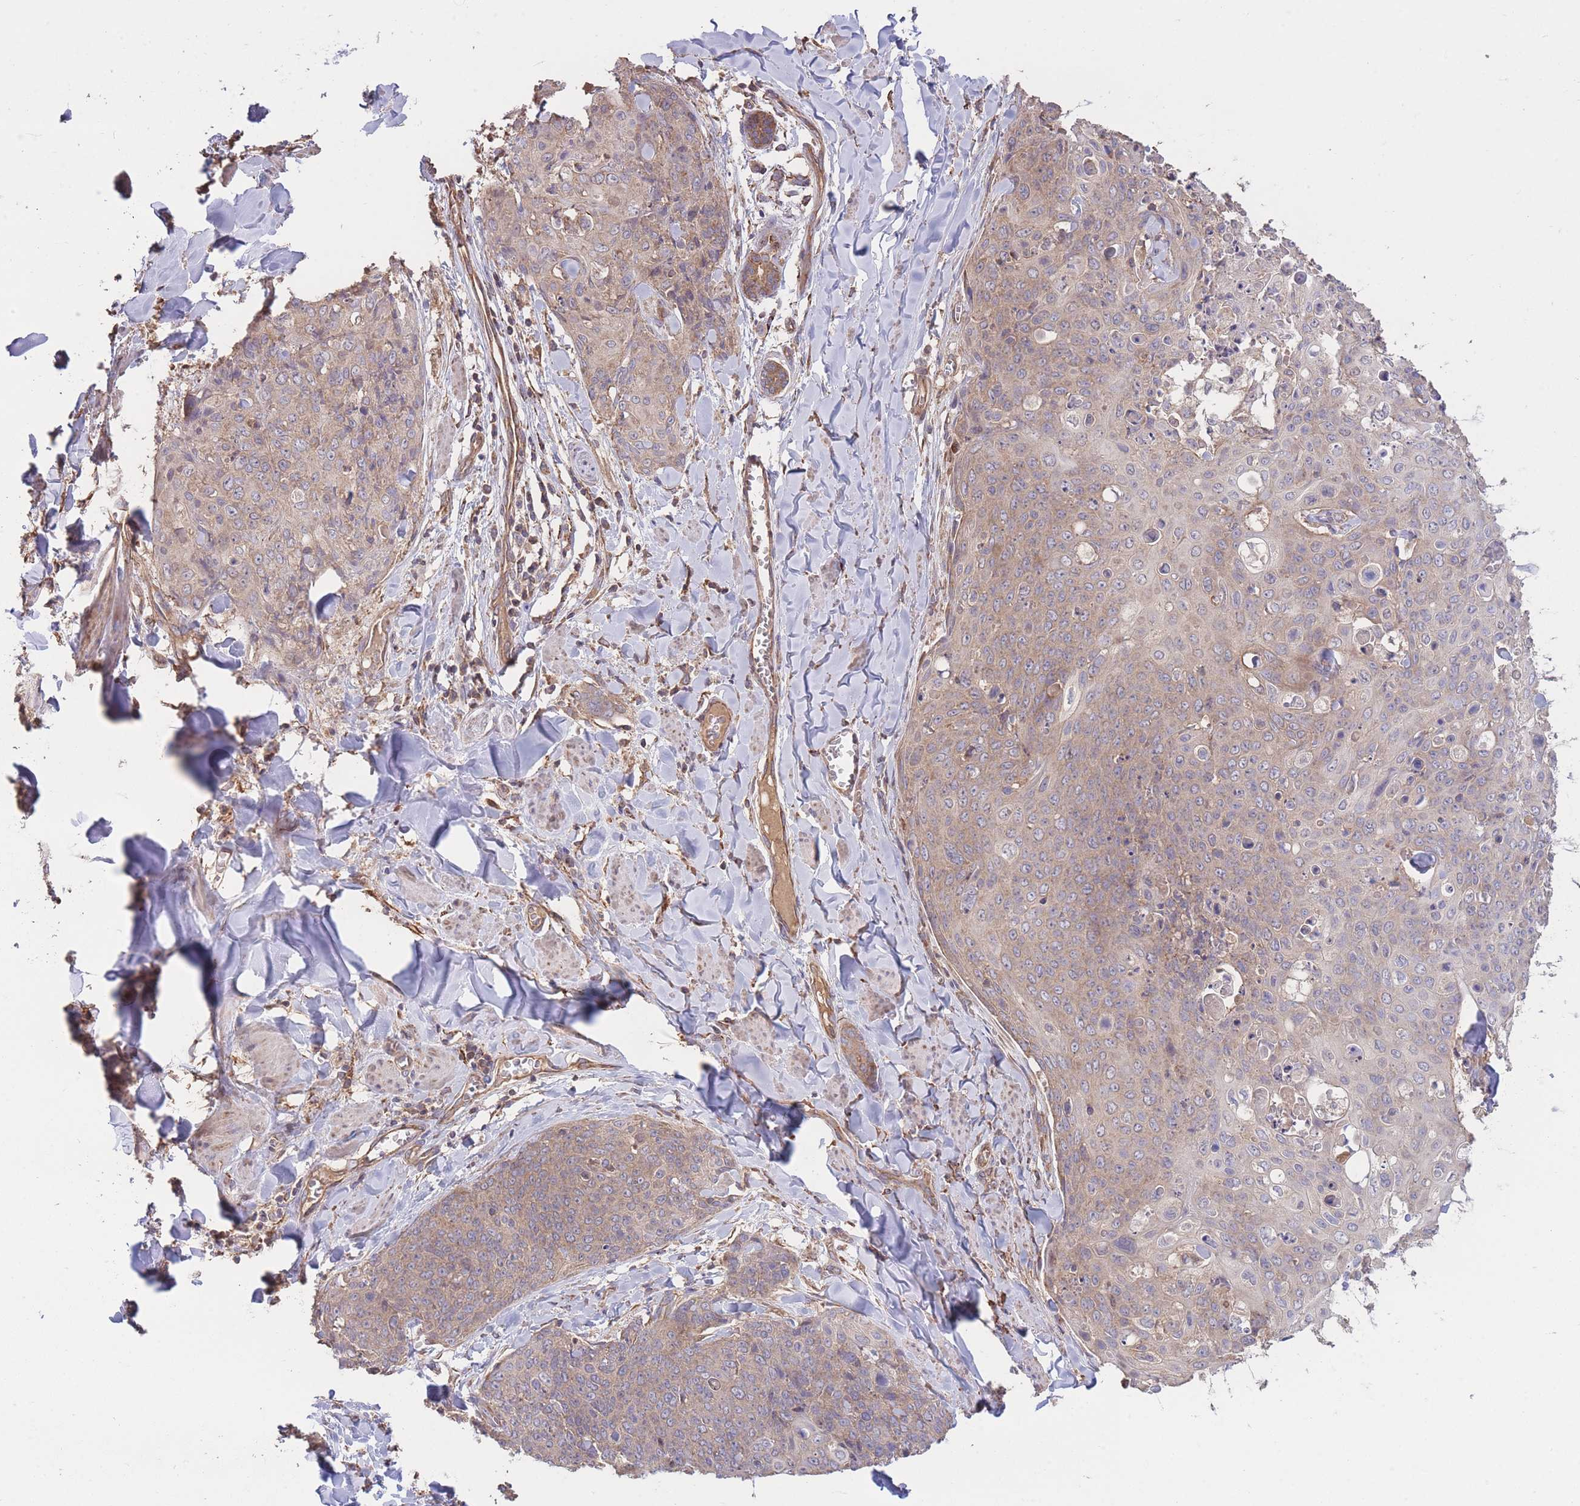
{"staining": {"intensity": "weak", "quantity": "<25%", "location": "cytoplasmic/membranous"}, "tissue": "skin cancer", "cell_type": "Tumor cells", "image_type": "cancer", "snomed": [{"axis": "morphology", "description": "Squamous cell carcinoma, NOS"}, {"axis": "topography", "description": "Skin"}, {"axis": "topography", "description": "Vulva"}], "caption": "The IHC image has no significant positivity in tumor cells of skin cancer tissue.", "gene": "EEF1AKMT1", "patient": {"sex": "female", "age": 85}}